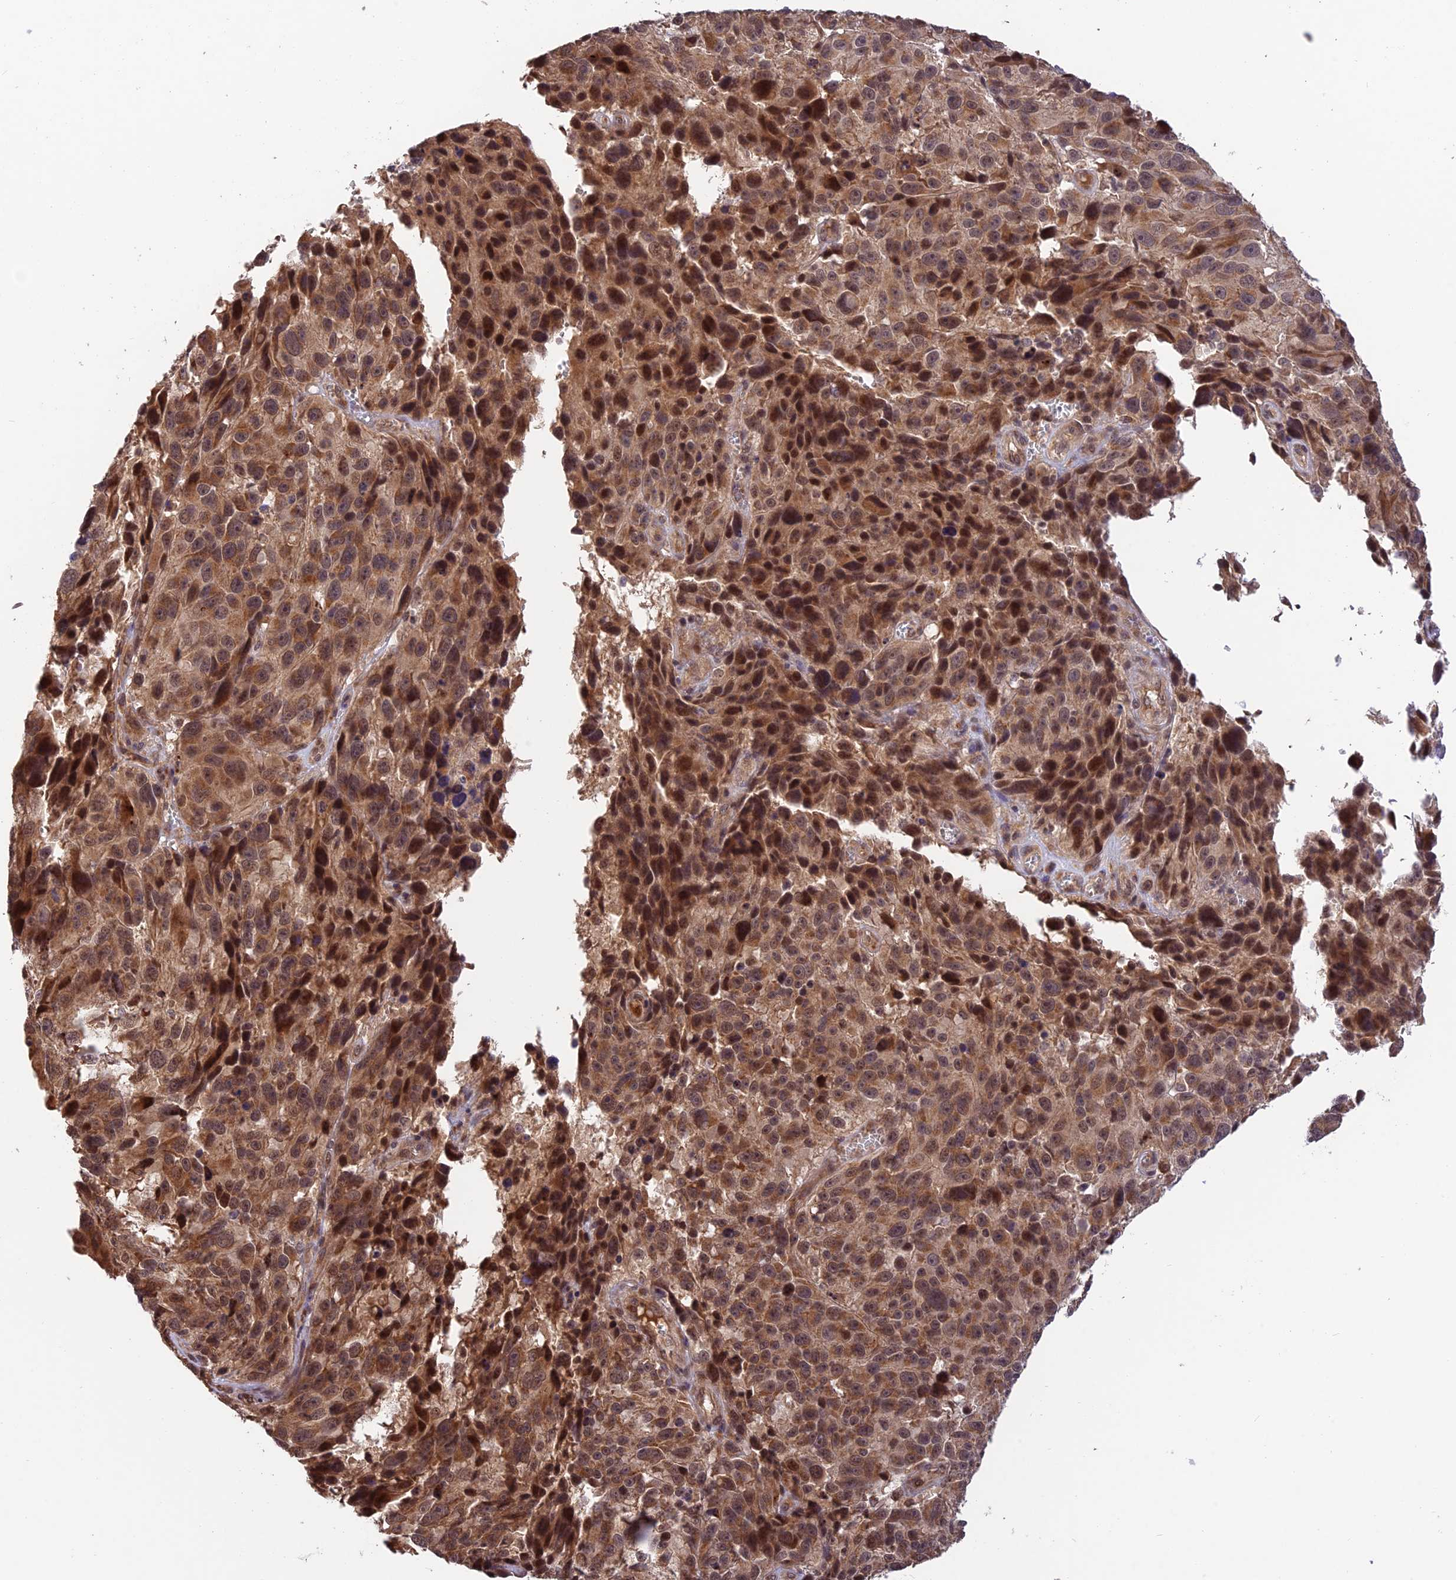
{"staining": {"intensity": "strong", "quantity": "25%-75%", "location": "cytoplasmic/membranous,nuclear"}, "tissue": "melanoma", "cell_type": "Tumor cells", "image_type": "cancer", "snomed": [{"axis": "morphology", "description": "Malignant melanoma, NOS"}, {"axis": "topography", "description": "Skin"}], "caption": "Tumor cells exhibit high levels of strong cytoplasmic/membranous and nuclear positivity in approximately 25%-75% of cells in melanoma.", "gene": "MNS1", "patient": {"sex": "male", "age": 84}}